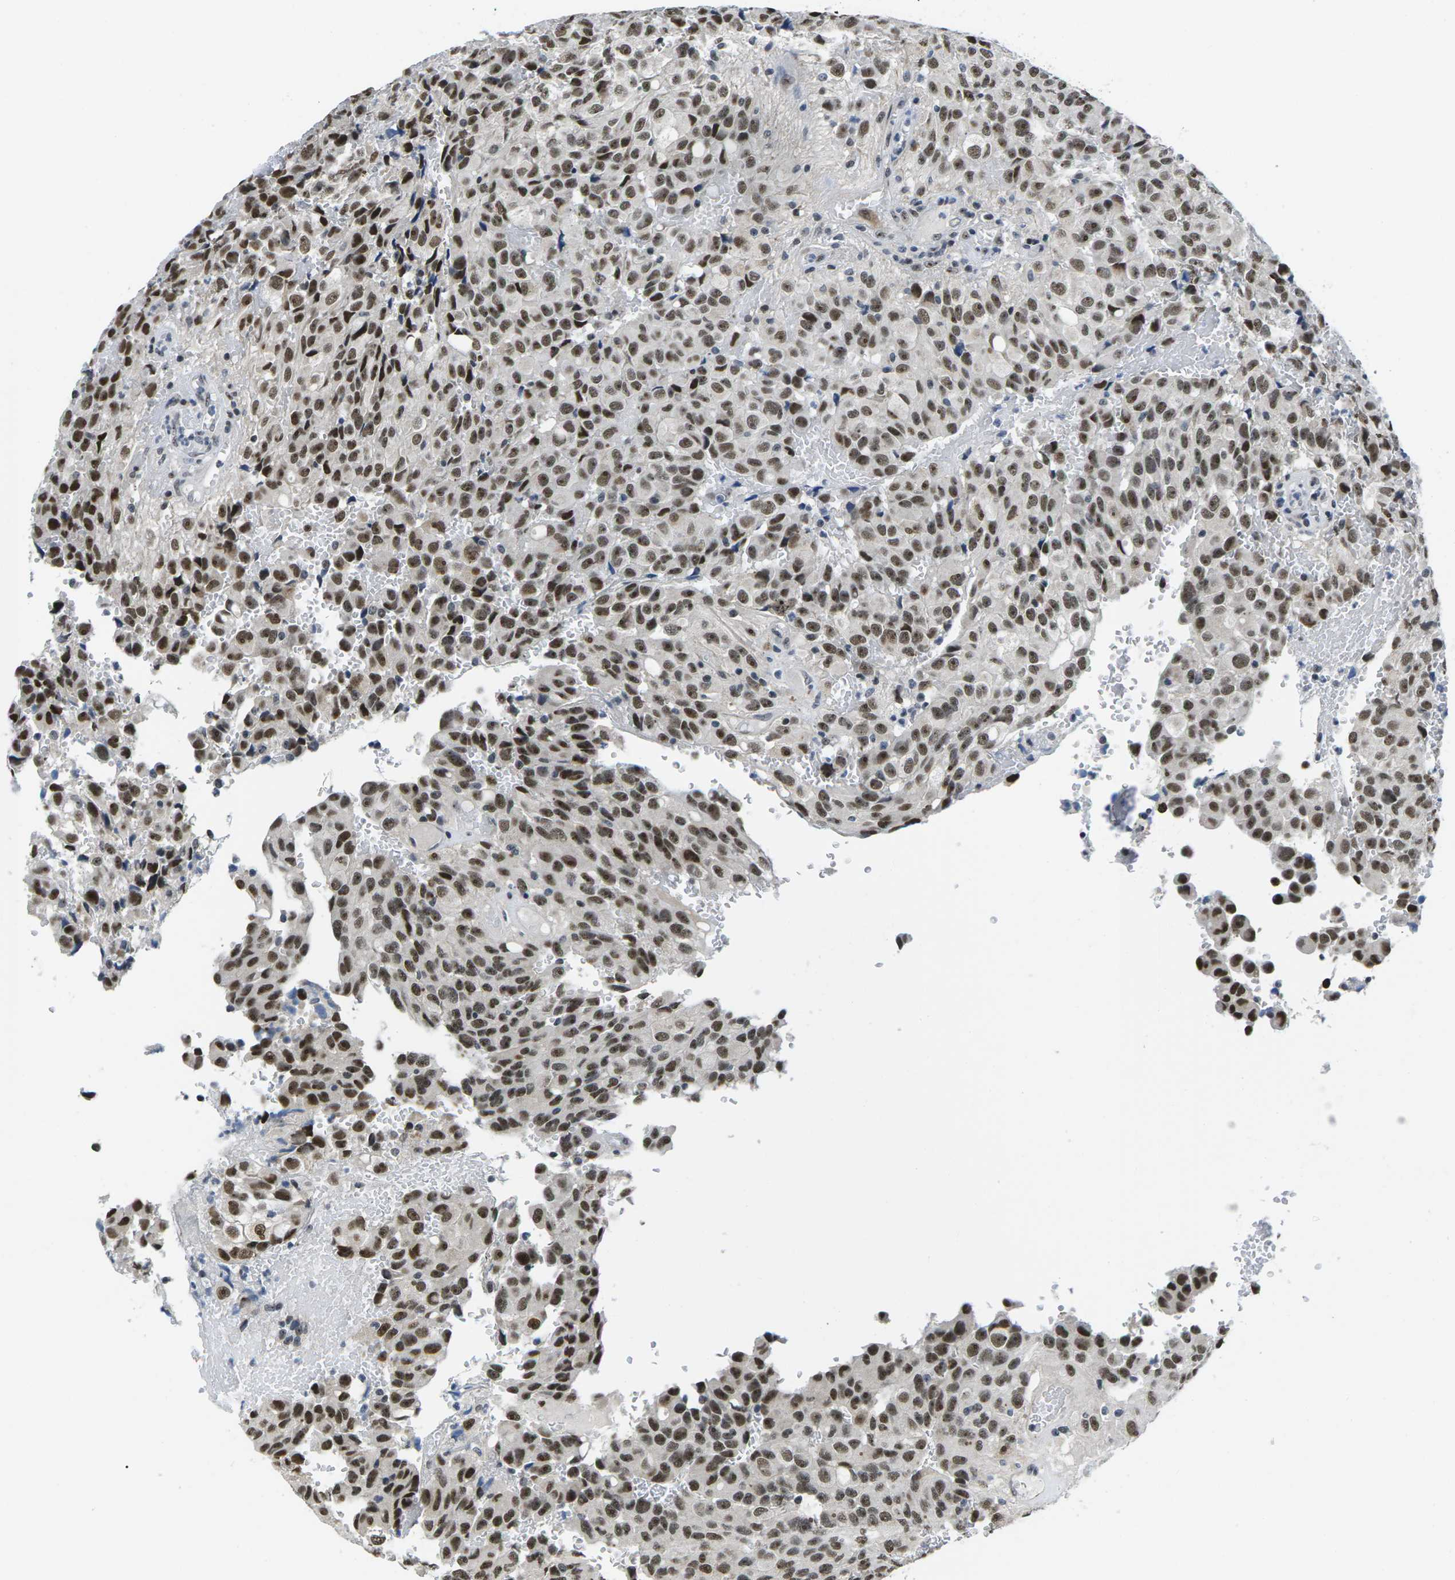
{"staining": {"intensity": "moderate", "quantity": ">75%", "location": "cytoplasmic/membranous"}, "tissue": "glioma", "cell_type": "Tumor cells", "image_type": "cancer", "snomed": [{"axis": "morphology", "description": "Glioma, malignant, High grade"}, {"axis": "topography", "description": "Brain"}], "caption": "Immunohistochemistry micrograph of neoplastic tissue: glioma stained using IHC demonstrates medium levels of moderate protein expression localized specifically in the cytoplasmic/membranous of tumor cells, appearing as a cytoplasmic/membranous brown color.", "gene": "NSRP1", "patient": {"sex": "male", "age": 32}}